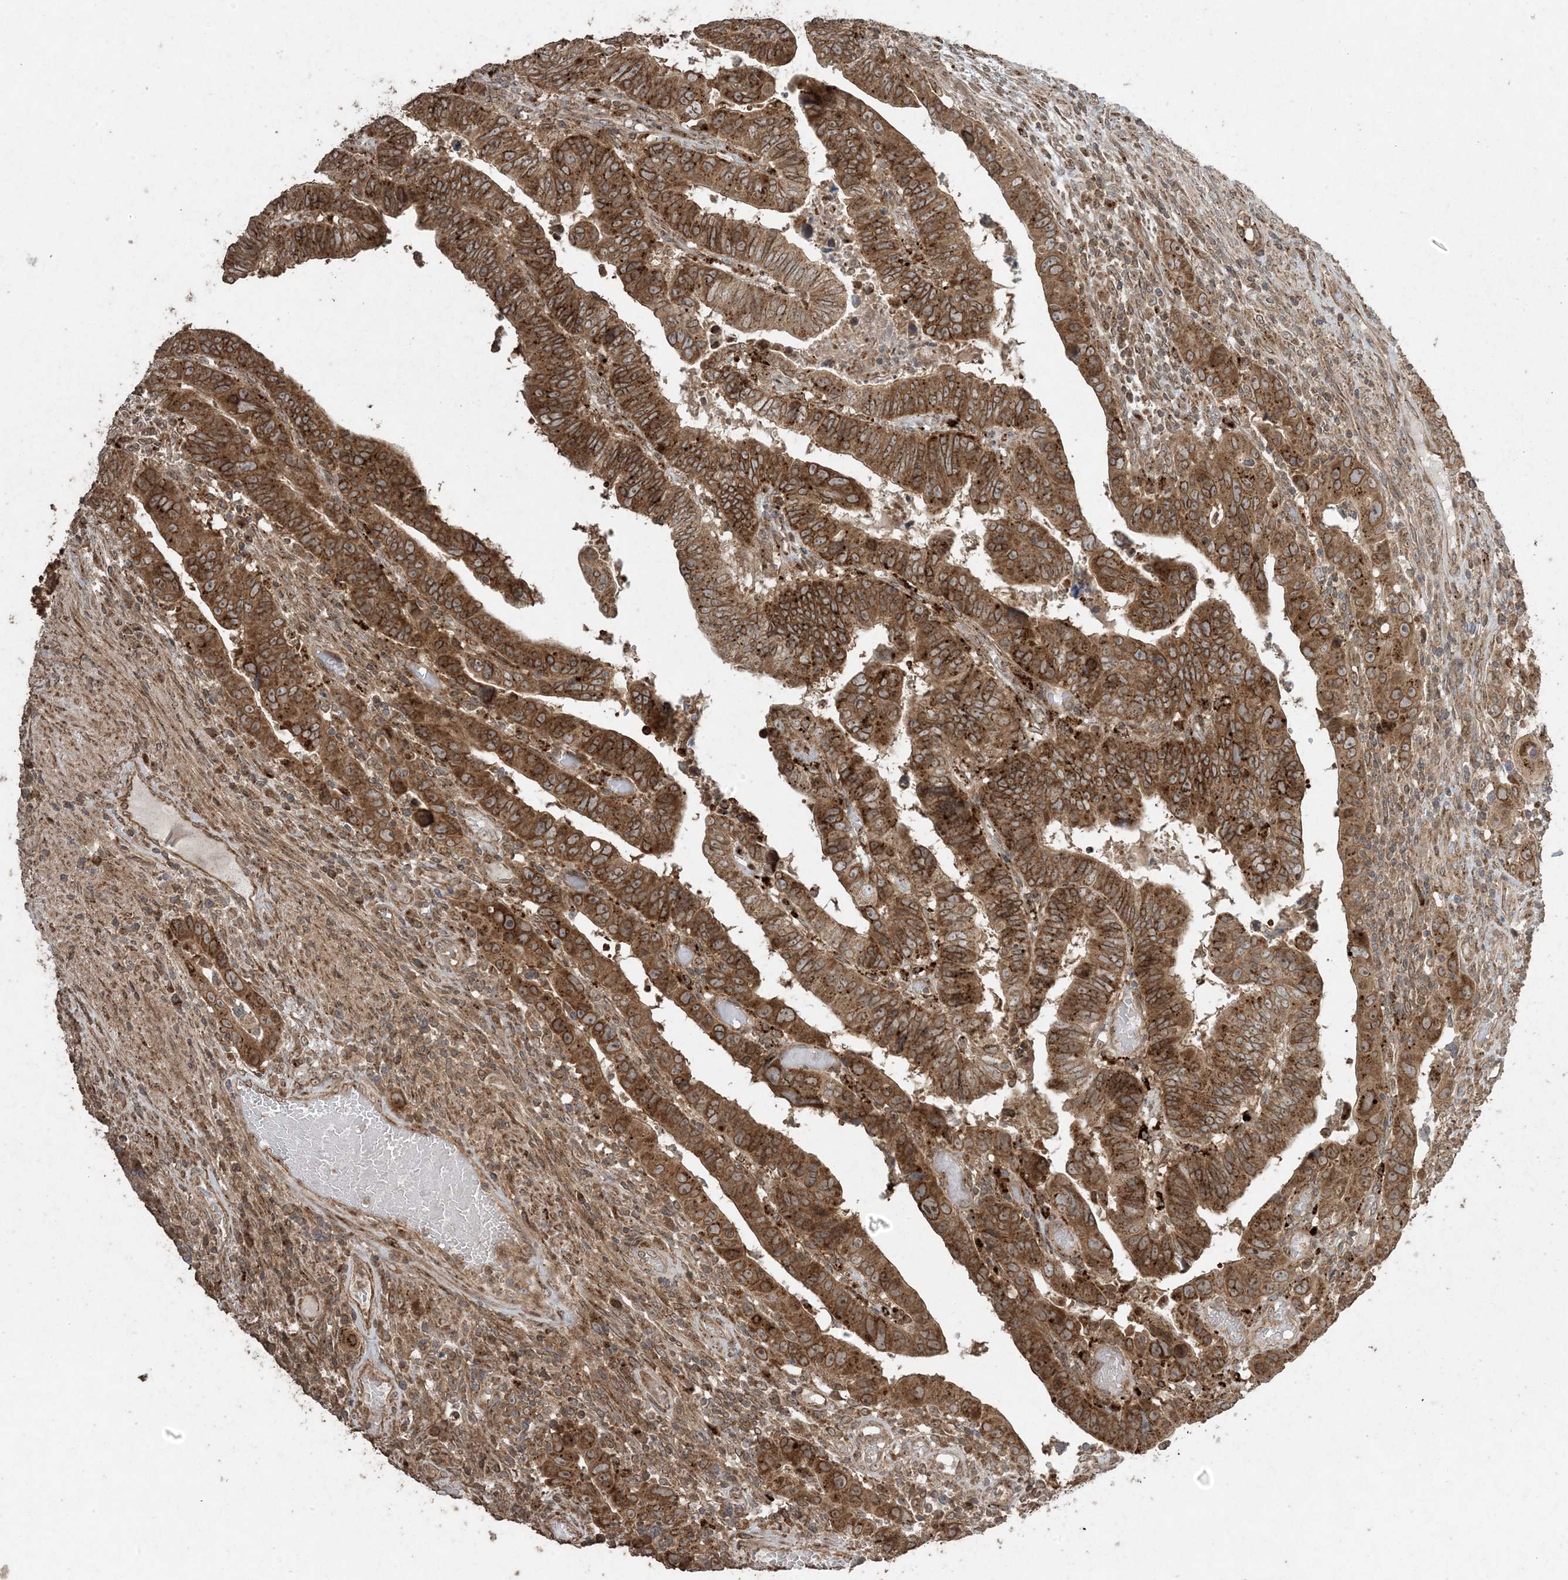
{"staining": {"intensity": "strong", "quantity": ">75%", "location": "cytoplasmic/membranous"}, "tissue": "colorectal cancer", "cell_type": "Tumor cells", "image_type": "cancer", "snomed": [{"axis": "morphology", "description": "Normal tissue, NOS"}, {"axis": "morphology", "description": "Adenocarcinoma, NOS"}, {"axis": "topography", "description": "Rectum"}], "caption": "This micrograph exhibits immunohistochemistry staining of adenocarcinoma (colorectal), with high strong cytoplasmic/membranous positivity in about >75% of tumor cells.", "gene": "DDX19B", "patient": {"sex": "female", "age": 65}}